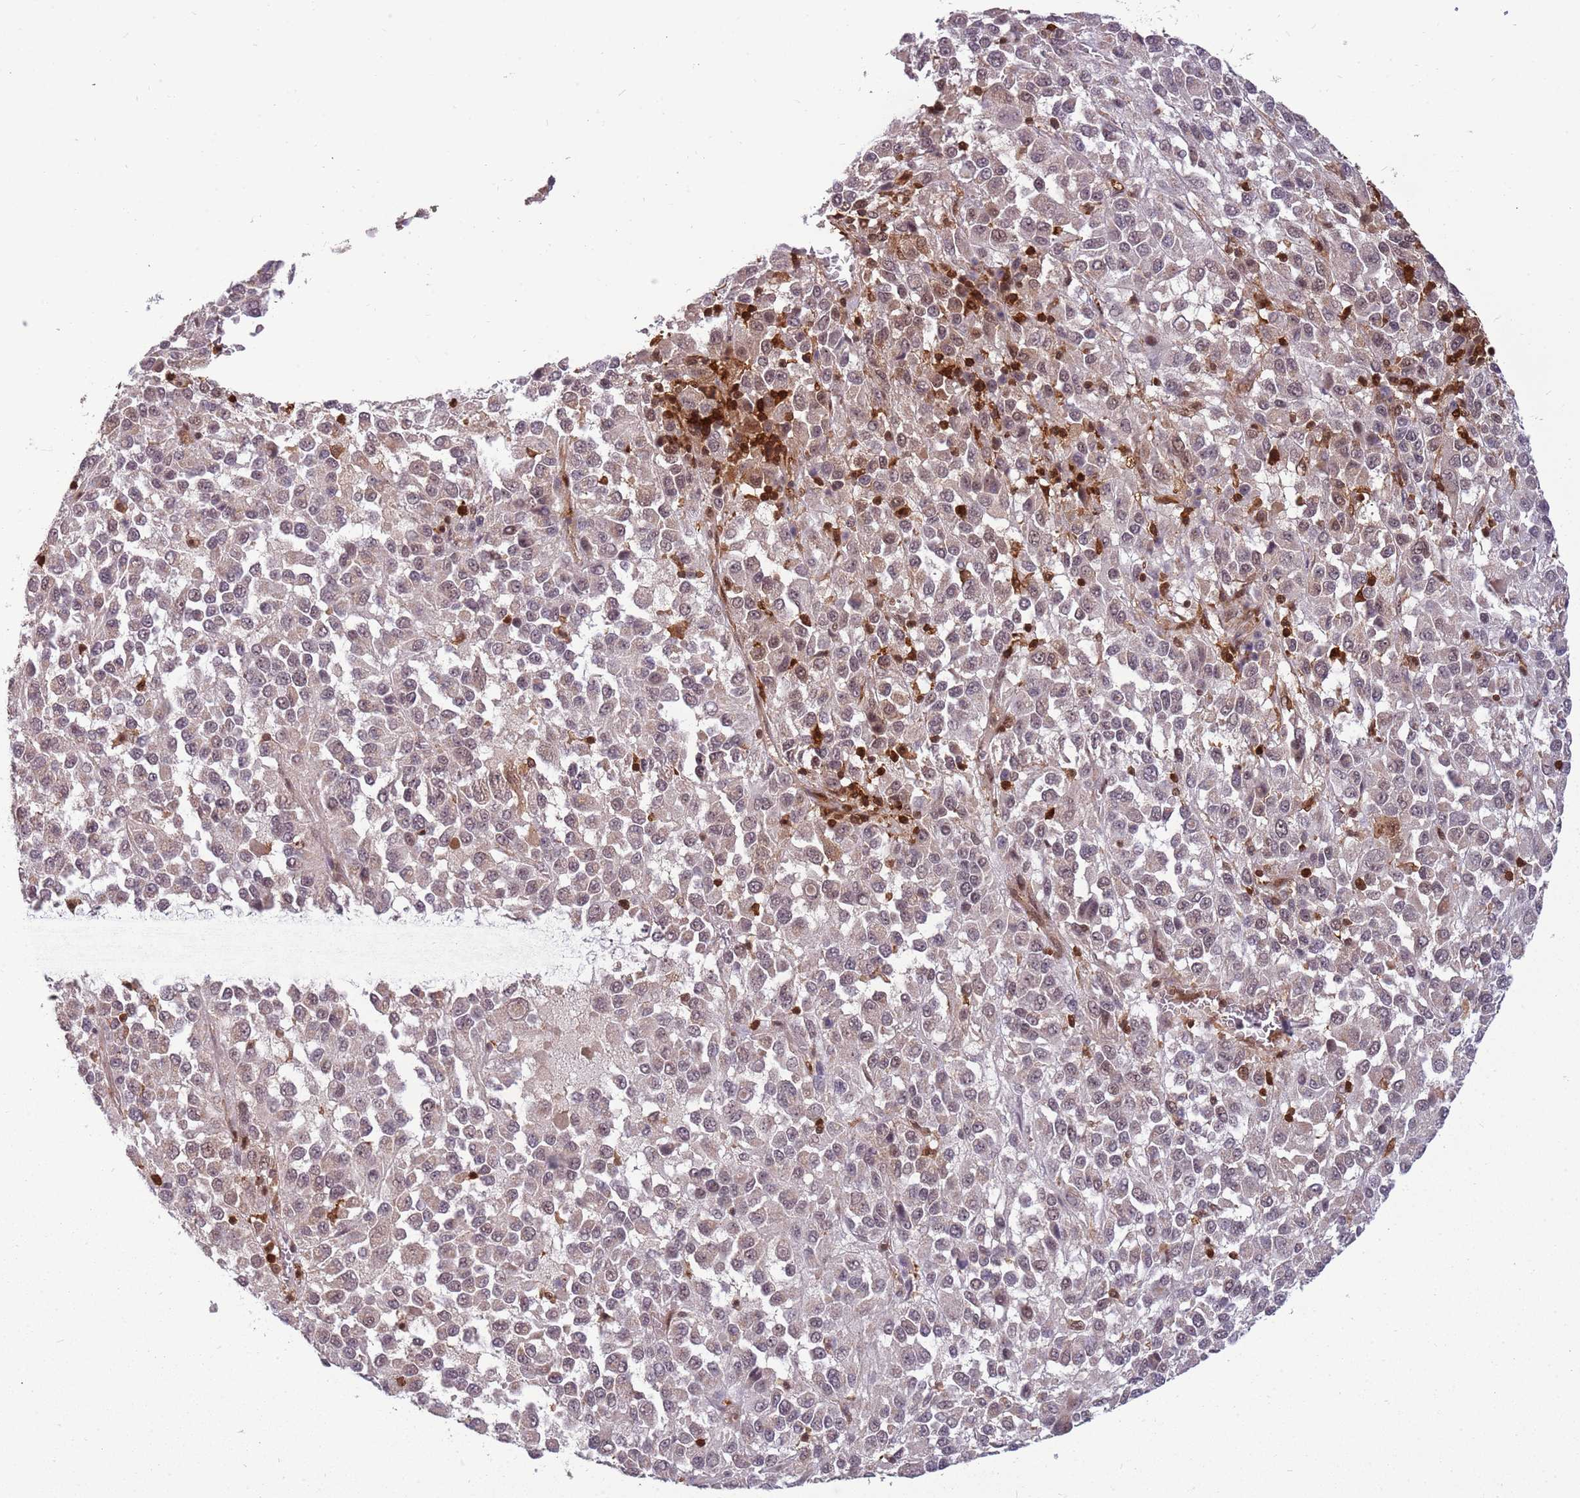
{"staining": {"intensity": "weak", "quantity": "<25%", "location": "nuclear"}, "tissue": "melanoma", "cell_type": "Tumor cells", "image_type": "cancer", "snomed": [{"axis": "morphology", "description": "Malignant melanoma, Metastatic site"}, {"axis": "topography", "description": "Lung"}], "caption": "DAB (3,3'-diaminobenzidine) immunohistochemical staining of melanoma shows no significant positivity in tumor cells.", "gene": "GBP2", "patient": {"sex": "male", "age": 64}}